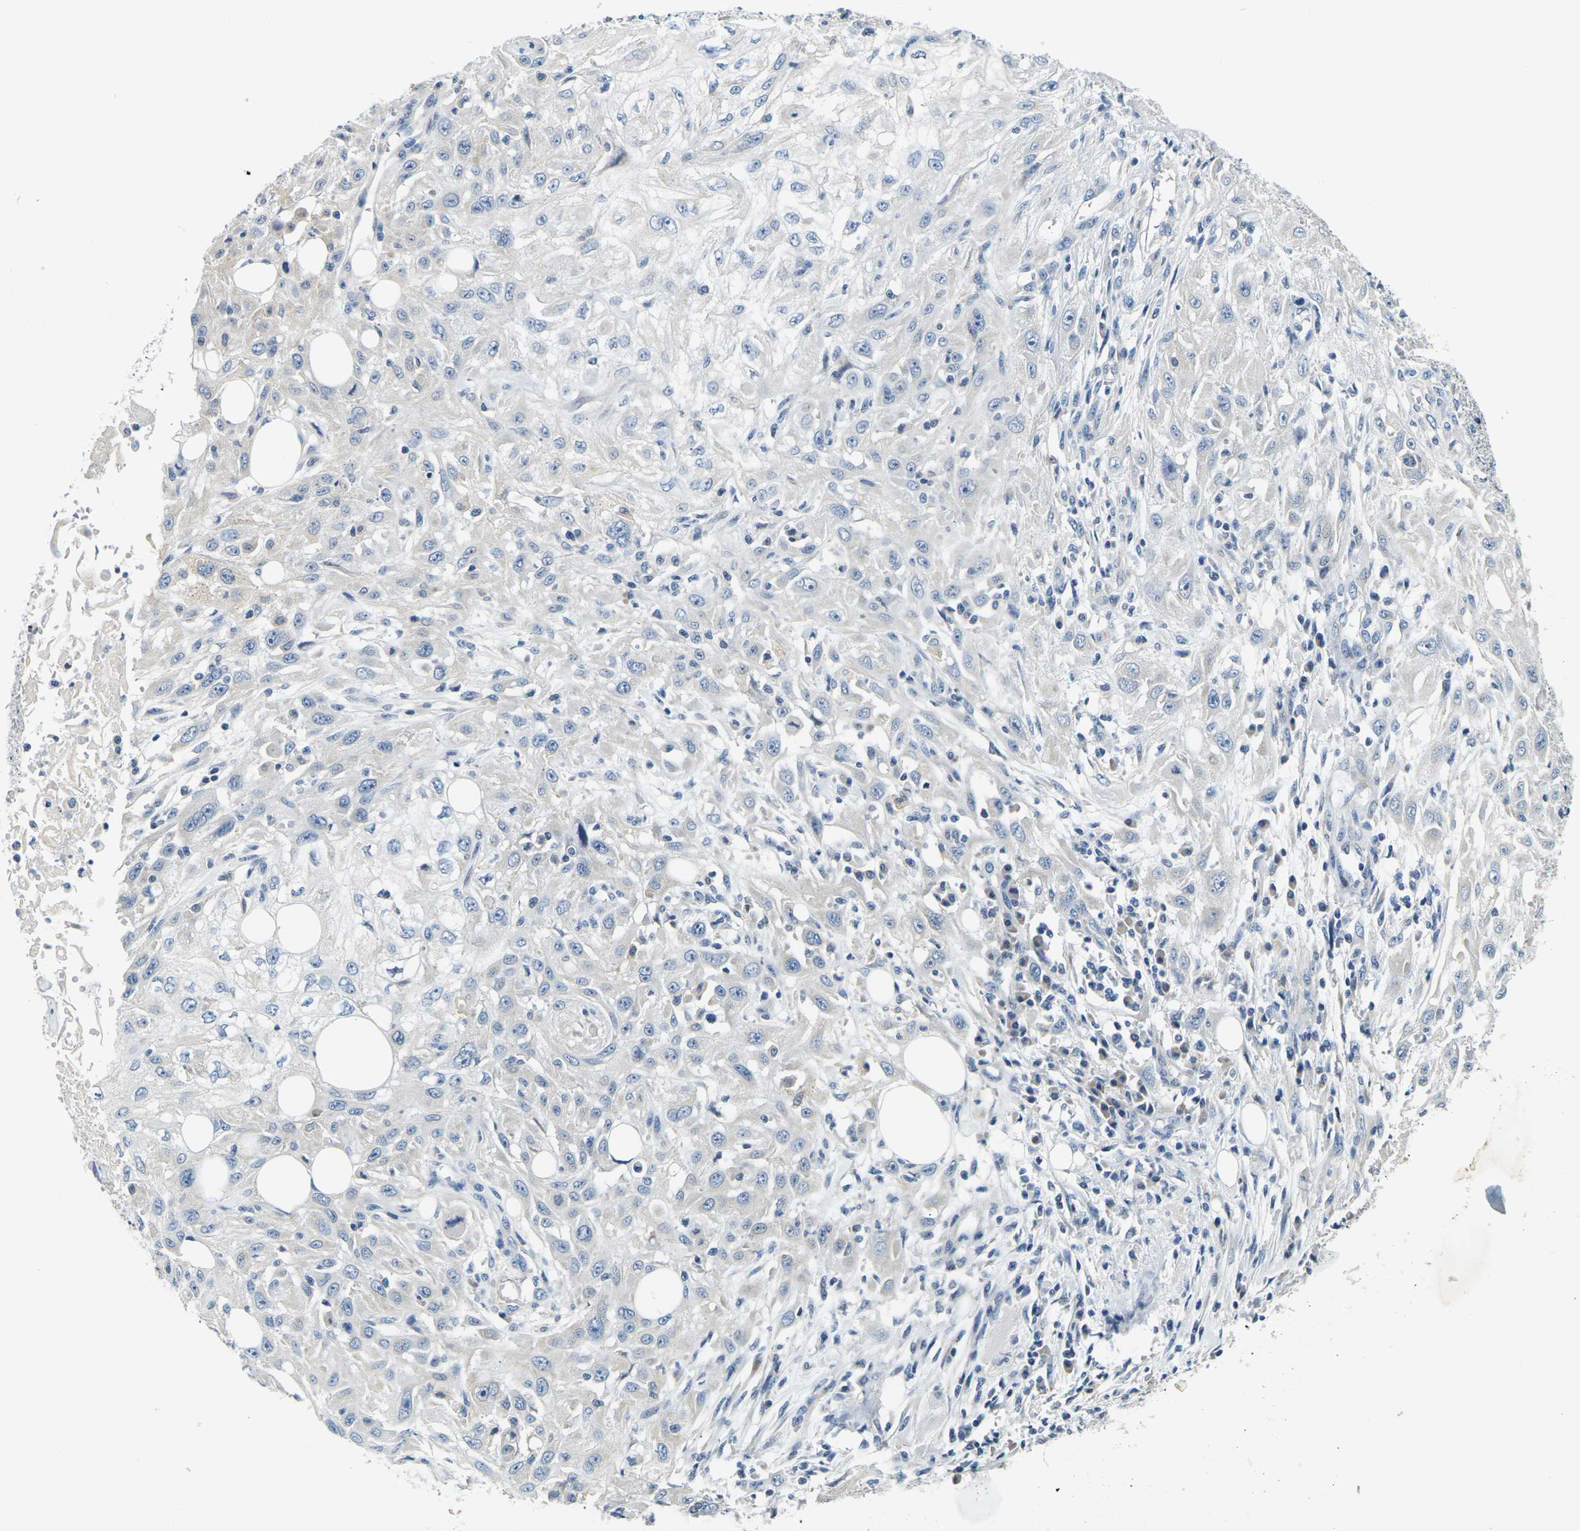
{"staining": {"intensity": "negative", "quantity": "none", "location": "none"}, "tissue": "skin cancer", "cell_type": "Tumor cells", "image_type": "cancer", "snomed": [{"axis": "morphology", "description": "Squamous cell carcinoma, NOS"}, {"axis": "topography", "description": "Skin"}], "caption": "Immunohistochemical staining of human skin cancer (squamous cell carcinoma) demonstrates no significant positivity in tumor cells.", "gene": "SHISAL2B", "patient": {"sex": "male", "age": 75}}